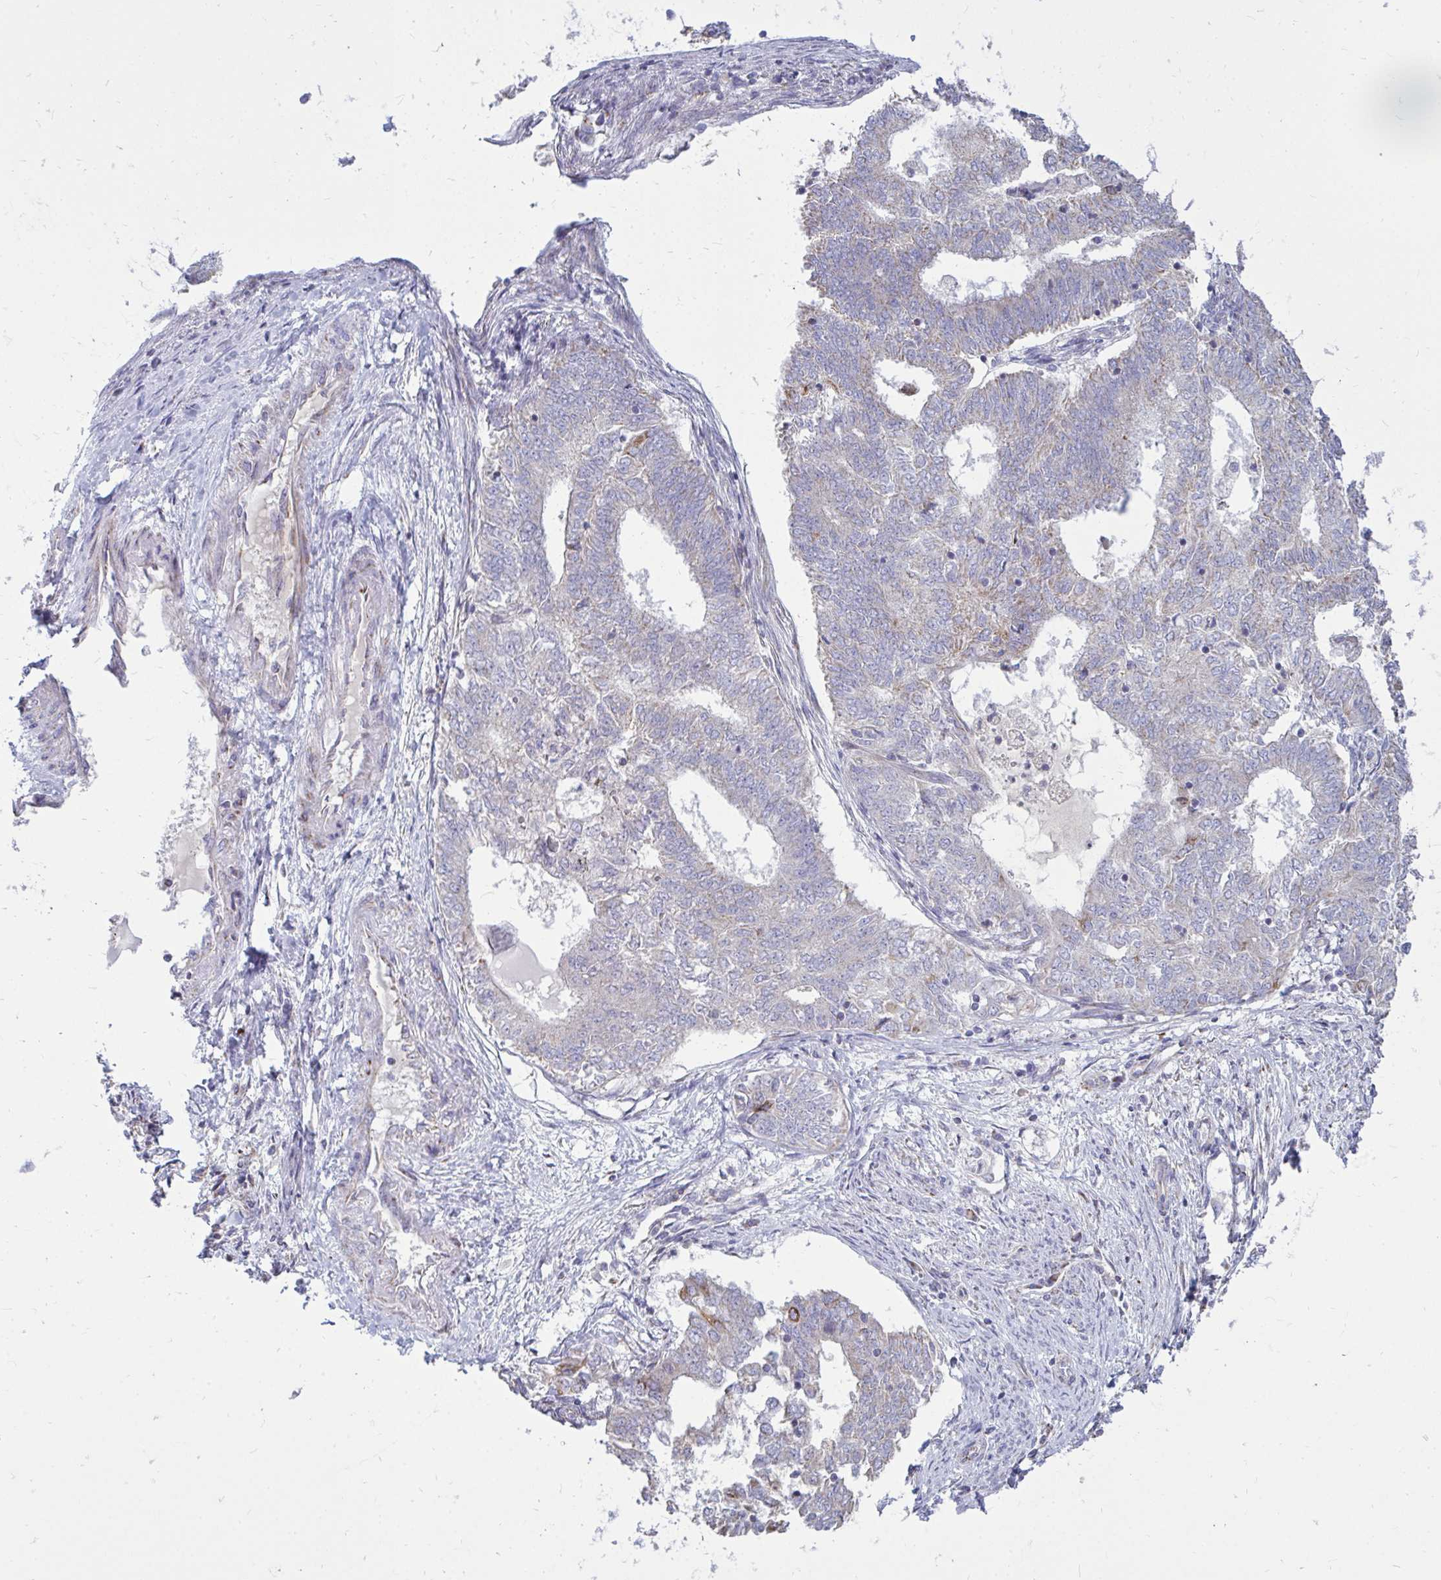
{"staining": {"intensity": "negative", "quantity": "none", "location": "none"}, "tissue": "endometrial cancer", "cell_type": "Tumor cells", "image_type": "cancer", "snomed": [{"axis": "morphology", "description": "Adenocarcinoma, NOS"}, {"axis": "topography", "description": "Endometrium"}], "caption": "Tumor cells show no significant positivity in endometrial adenocarcinoma. Nuclei are stained in blue.", "gene": "OR10R2", "patient": {"sex": "female", "age": 62}}